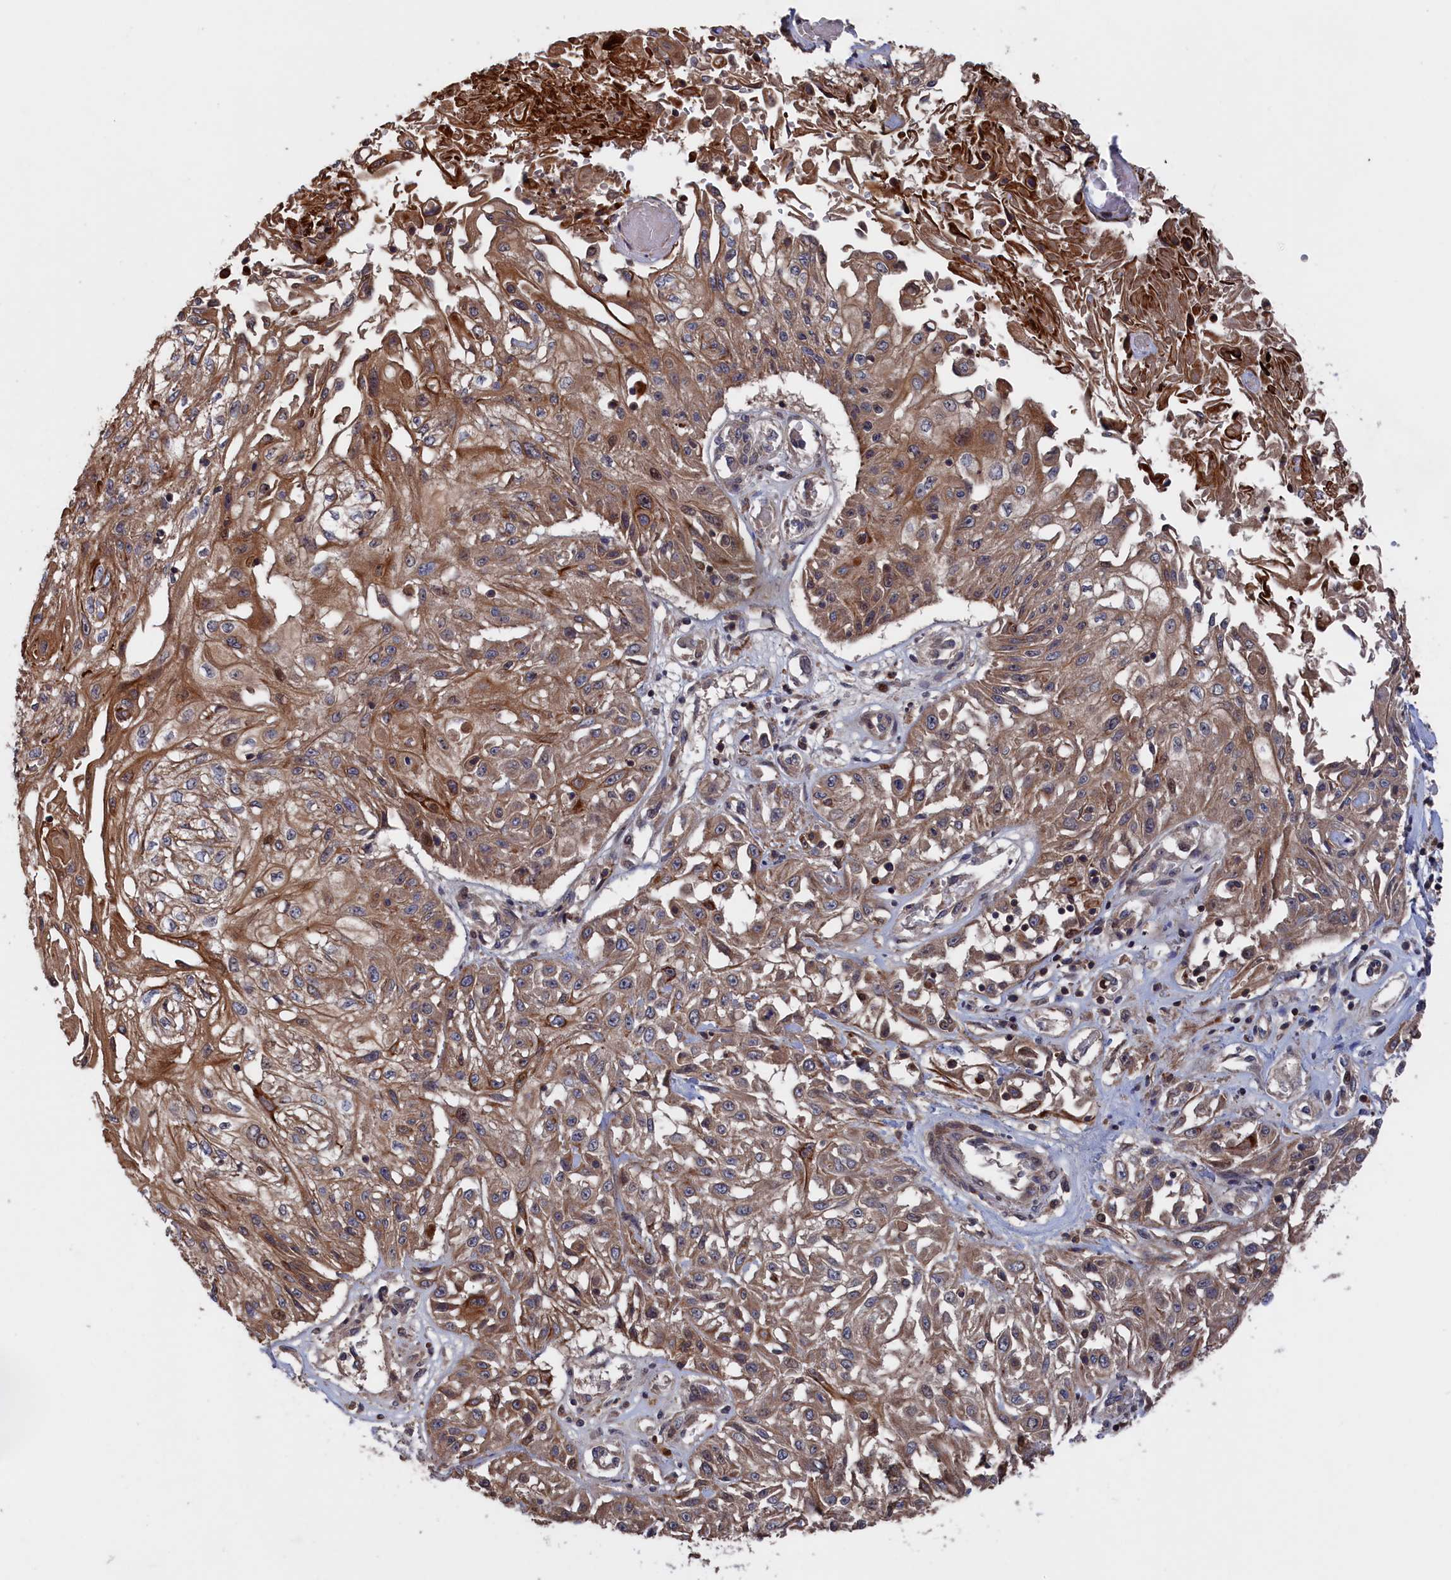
{"staining": {"intensity": "moderate", "quantity": ">75%", "location": "cytoplasmic/membranous"}, "tissue": "skin cancer", "cell_type": "Tumor cells", "image_type": "cancer", "snomed": [{"axis": "morphology", "description": "Squamous cell carcinoma, NOS"}, {"axis": "morphology", "description": "Squamous cell carcinoma, metastatic, NOS"}, {"axis": "topography", "description": "Skin"}, {"axis": "topography", "description": "Lymph node"}], "caption": "Skin cancer stained with DAB (3,3'-diaminobenzidine) immunohistochemistry reveals medium levels of moderate cytoplasmic/membranous positivity in about >75% of tumor cells.", "gene": "PLA2G15", "patient": {"sex": "male", "age": 75}}